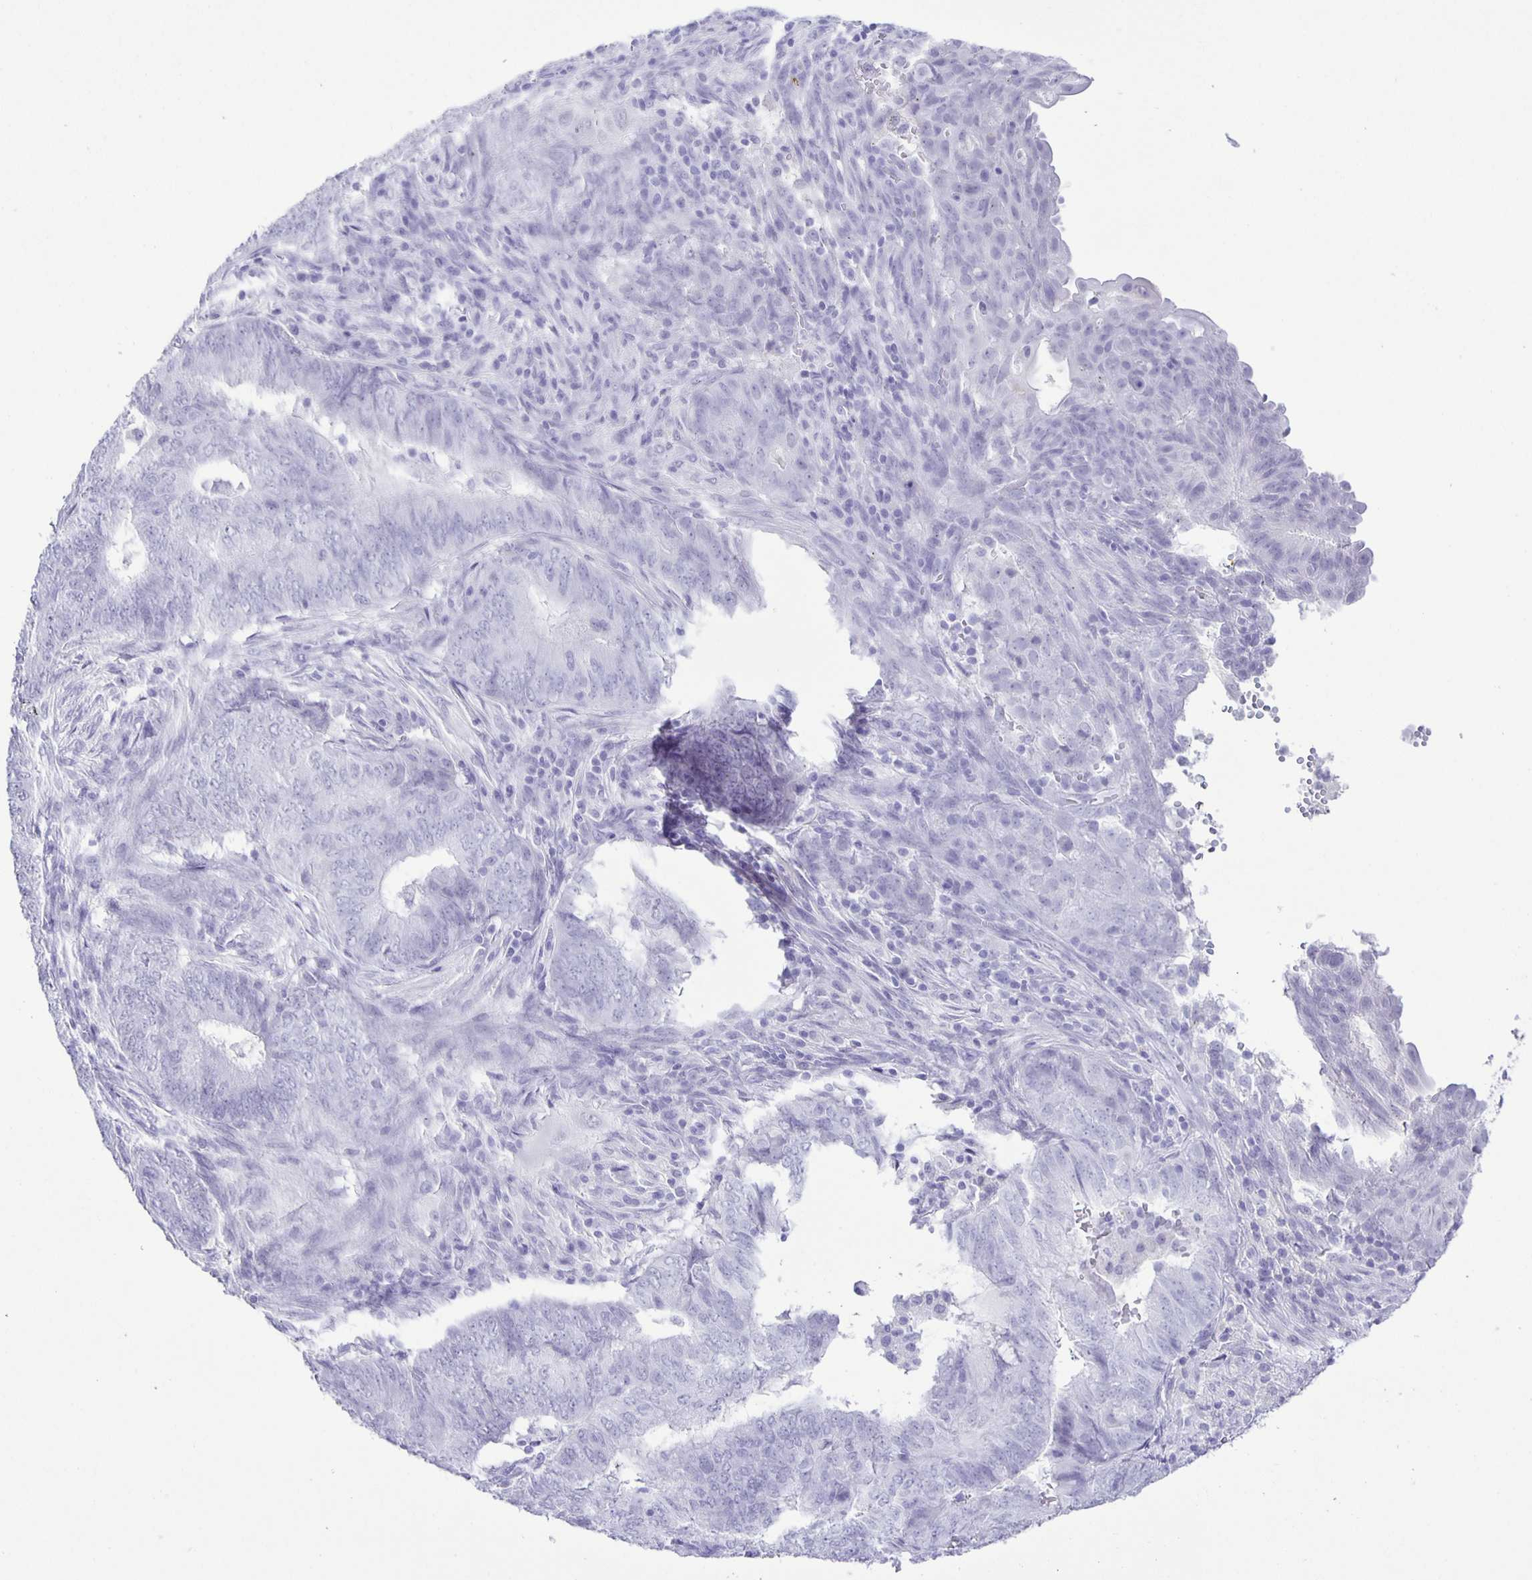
{"staining": {"intensity": "negative", "quantity": "none", "location": "none"}, "tissue": "endometrial cancer", "cell_type": "Tumor cells", "image_type": "cancer", "snomed": [{"axis": "morphology", "description": "Adenocarcinoma, NOS"}, {"axis": "topography", "description": "Endometrium"}], "caption": "A high-resolution micrograph shows immunohistochemistry staining of endometrial adenocarcinoma, which reveals no significant positivity in tumor cells.", "gene": "EZHIP", "patient": {"sex": "female", "age": 62}}